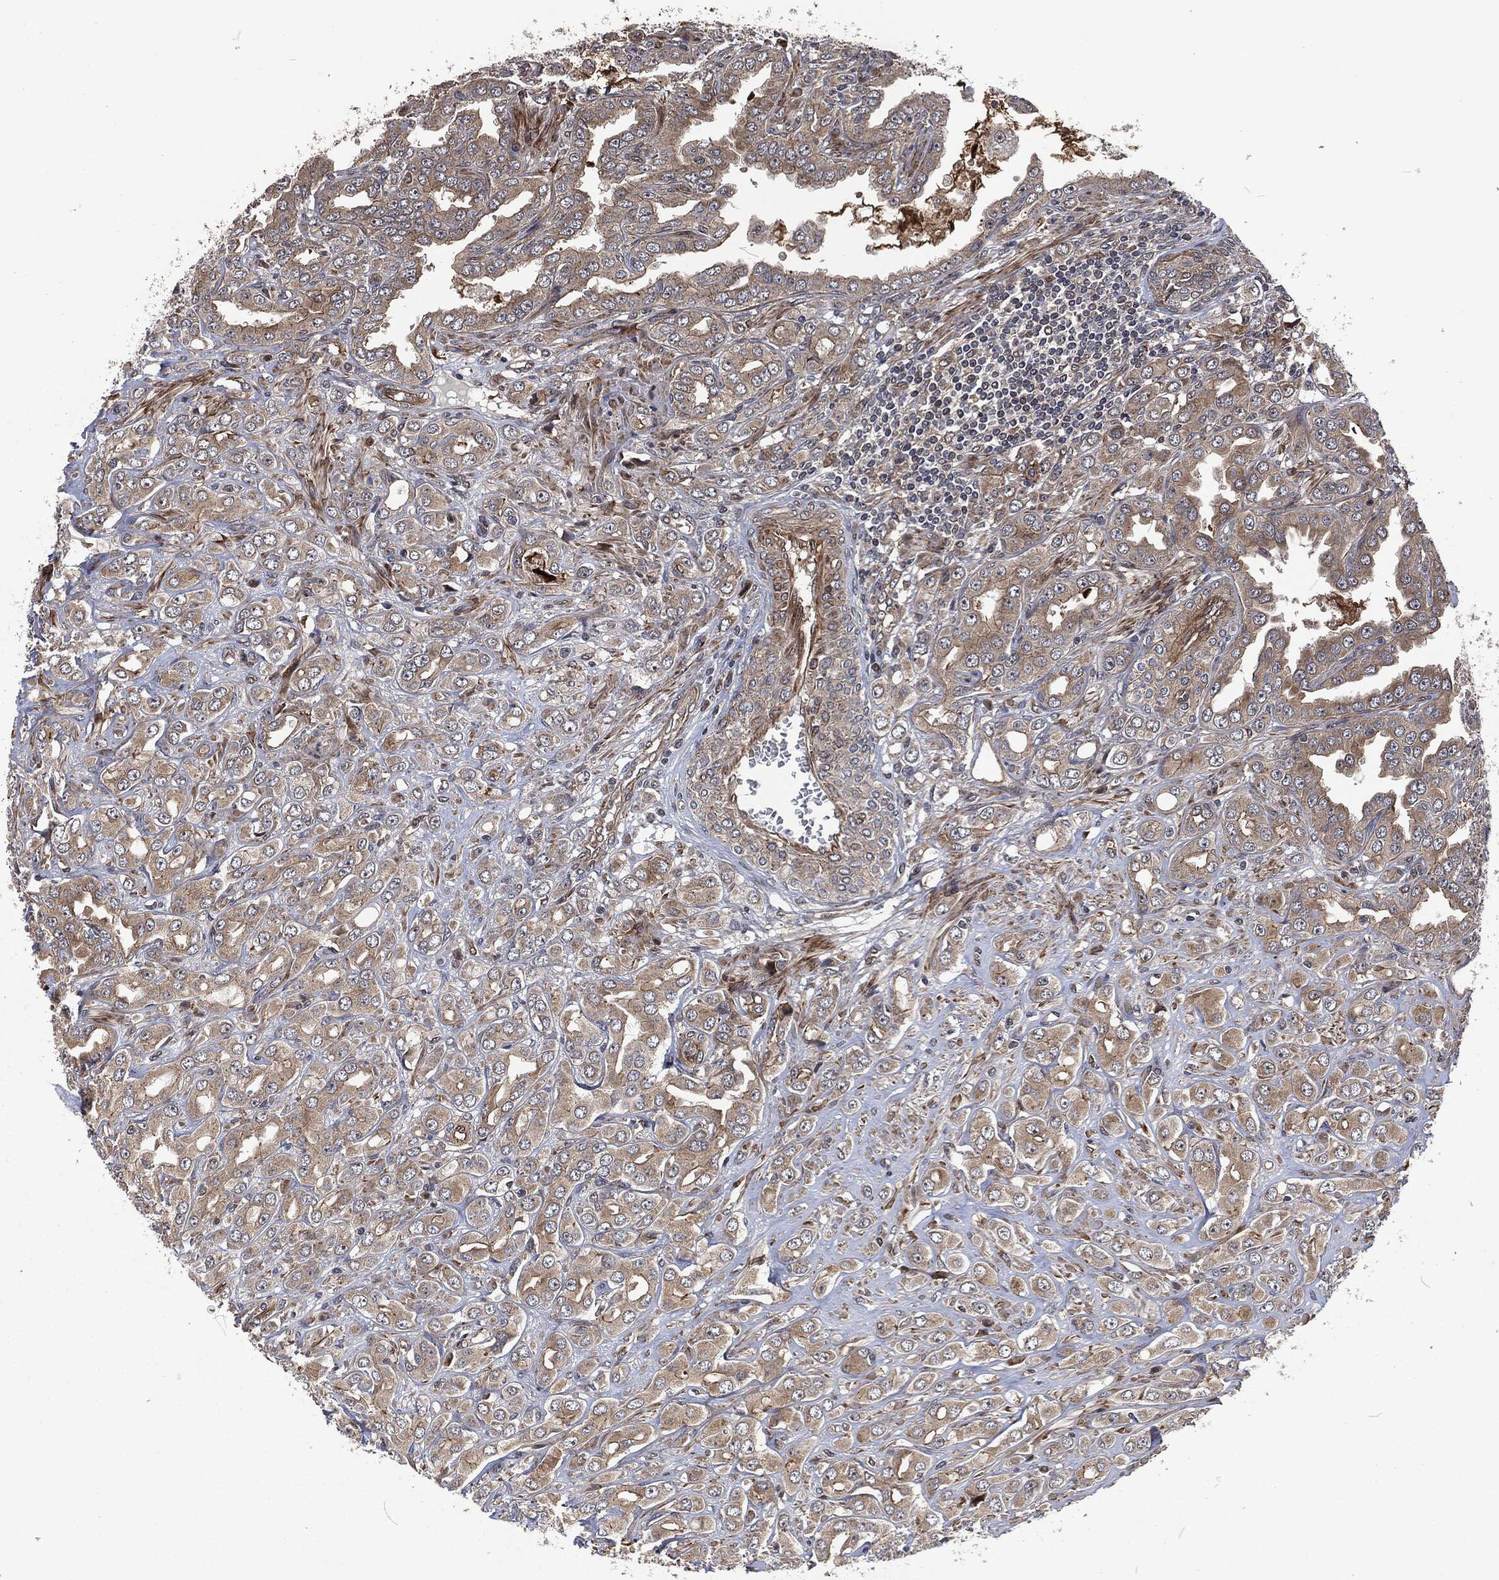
{"staining": {"intensity": "weak", "quantity": "25%-75%", "location": "cytoplasmic/membranous"}, "tissue": "prostate cancer", "cell_type": "Tumor cells", "image_type": "cancer", "snomed": [{"axis": "morphology", "description": "Adenocarcinoma, NOS"}, {"axis": "topography", "description": "Prostate and seminal vesicle, NOS"}, {"axis": "topography", "description": "Prostate"}], "caption": "Approximately 25%-75% of tumor cells in human adenocarcinoma (prostate) reveal weak cytoplasmic/membranous protein expression as visualized by brown immunohistochemical staining.", "gene": "CMPK2", "patient": {"sex": "male", "age": 69}}